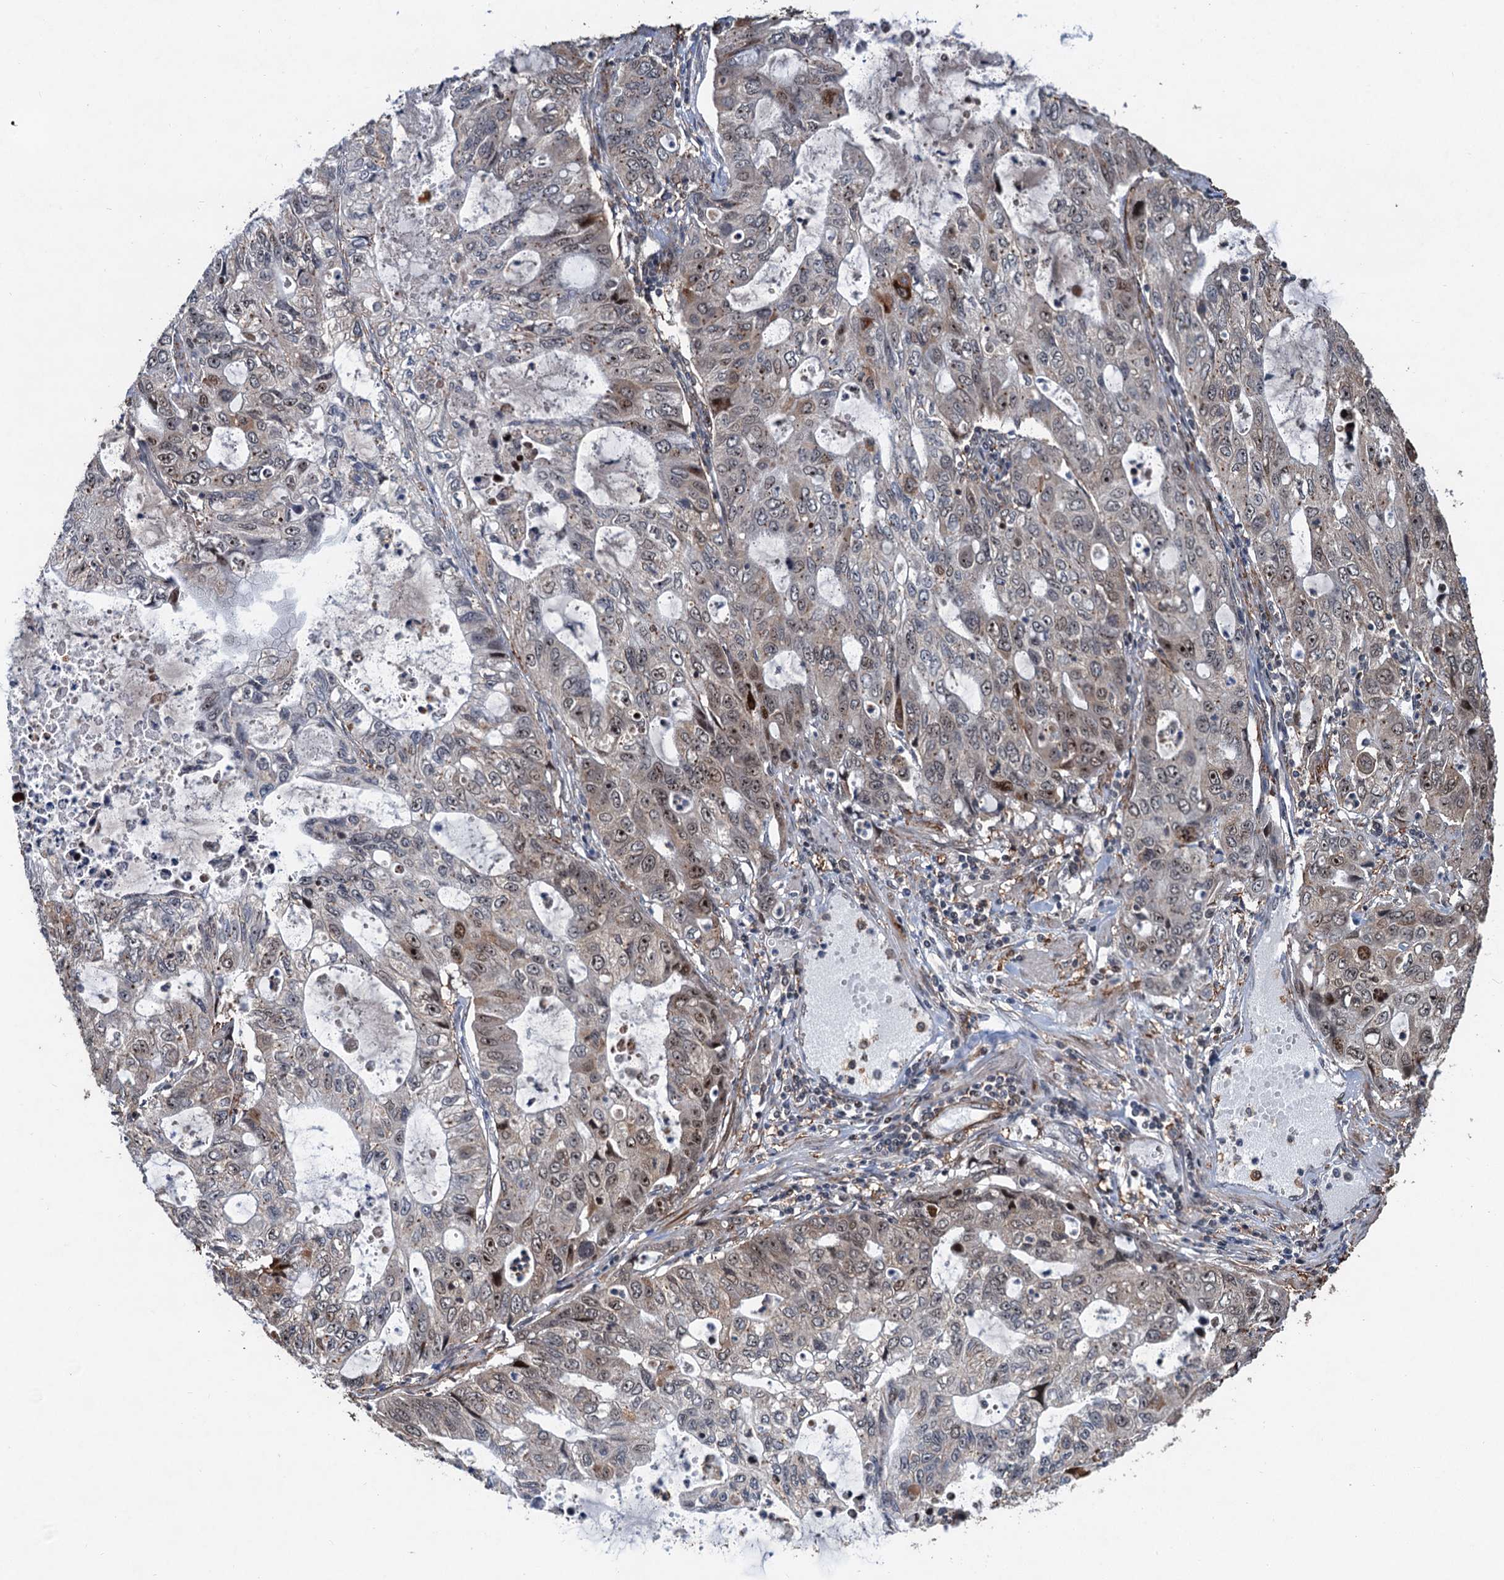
{"staining": {"intensity": "moderate", "quantity": "<25%", "location": "nuclear"}, "tissue": "stomach cancer", "cell_type": "Tumor cells", "image_type": "cancer", "snomed": [{"axis": "morphology", "description": "Adenocarcinoma, NOS"}, {"axis": "topography", "description": "Stomach, upper"}], "caption": "About <25% of tumor cells in stomach cancer display moderate nuclear protein positivity as visualized by brown immunohistochemical staining.", "gene": "TMA16", "patient": {"sex": "female", "age": 52}}